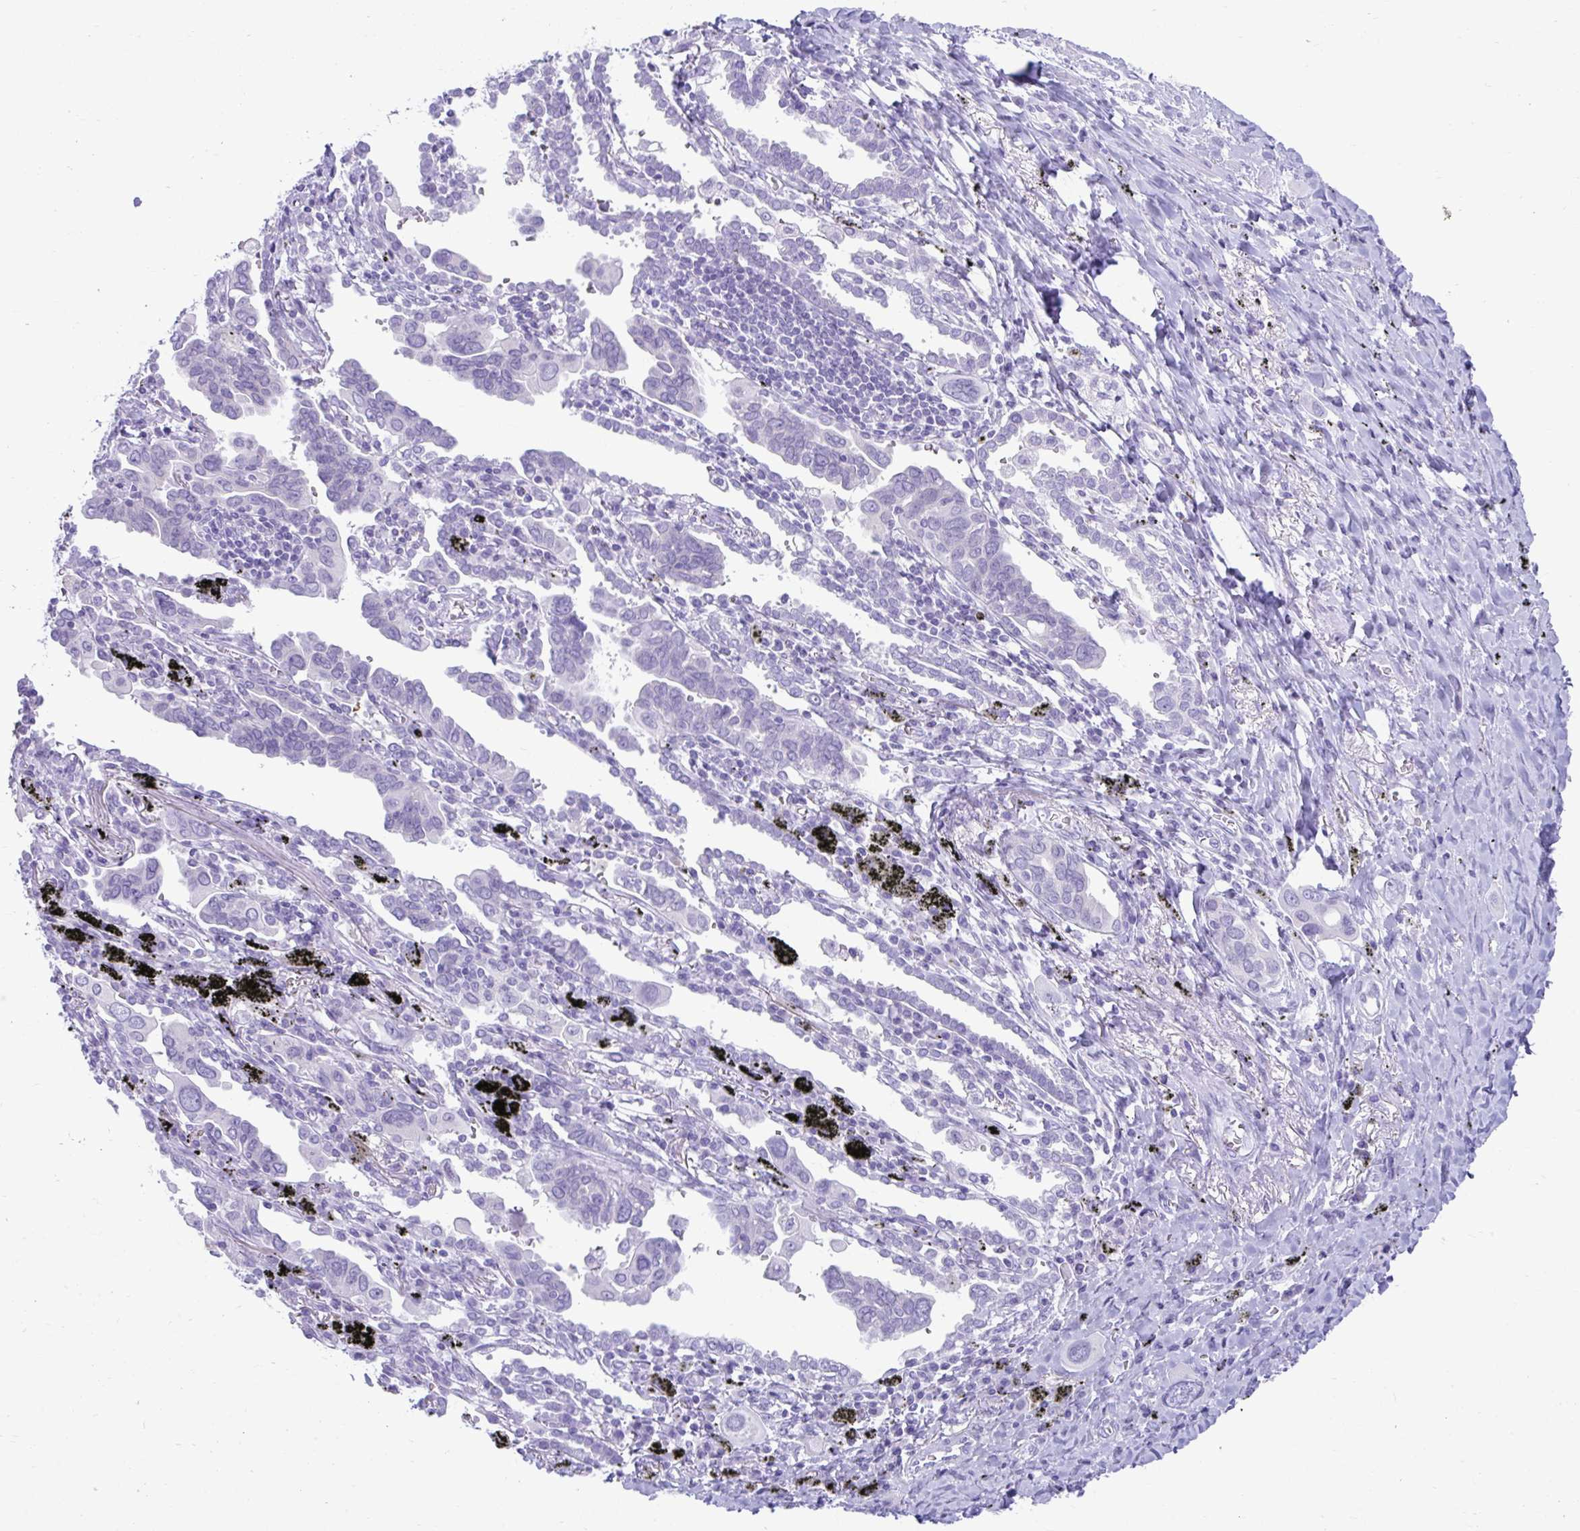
{"staining": {"intensity": "negative", "quantity": "none", "location": "none"}, "tissue": "lung cancer", "cell_type": "Tumor cells", "image_type": "cancer", "snomed": [{"axis": "morphology", "description": "Adenocarcinoma, NOS"}, {"axis": "topography", "description": "Lung"}], "caption": "IHC of human lung adenocarcinoma displays no staining in tumor cells.", "gene": "PSCA", "patient": {"sex": "male", "age": 76}}